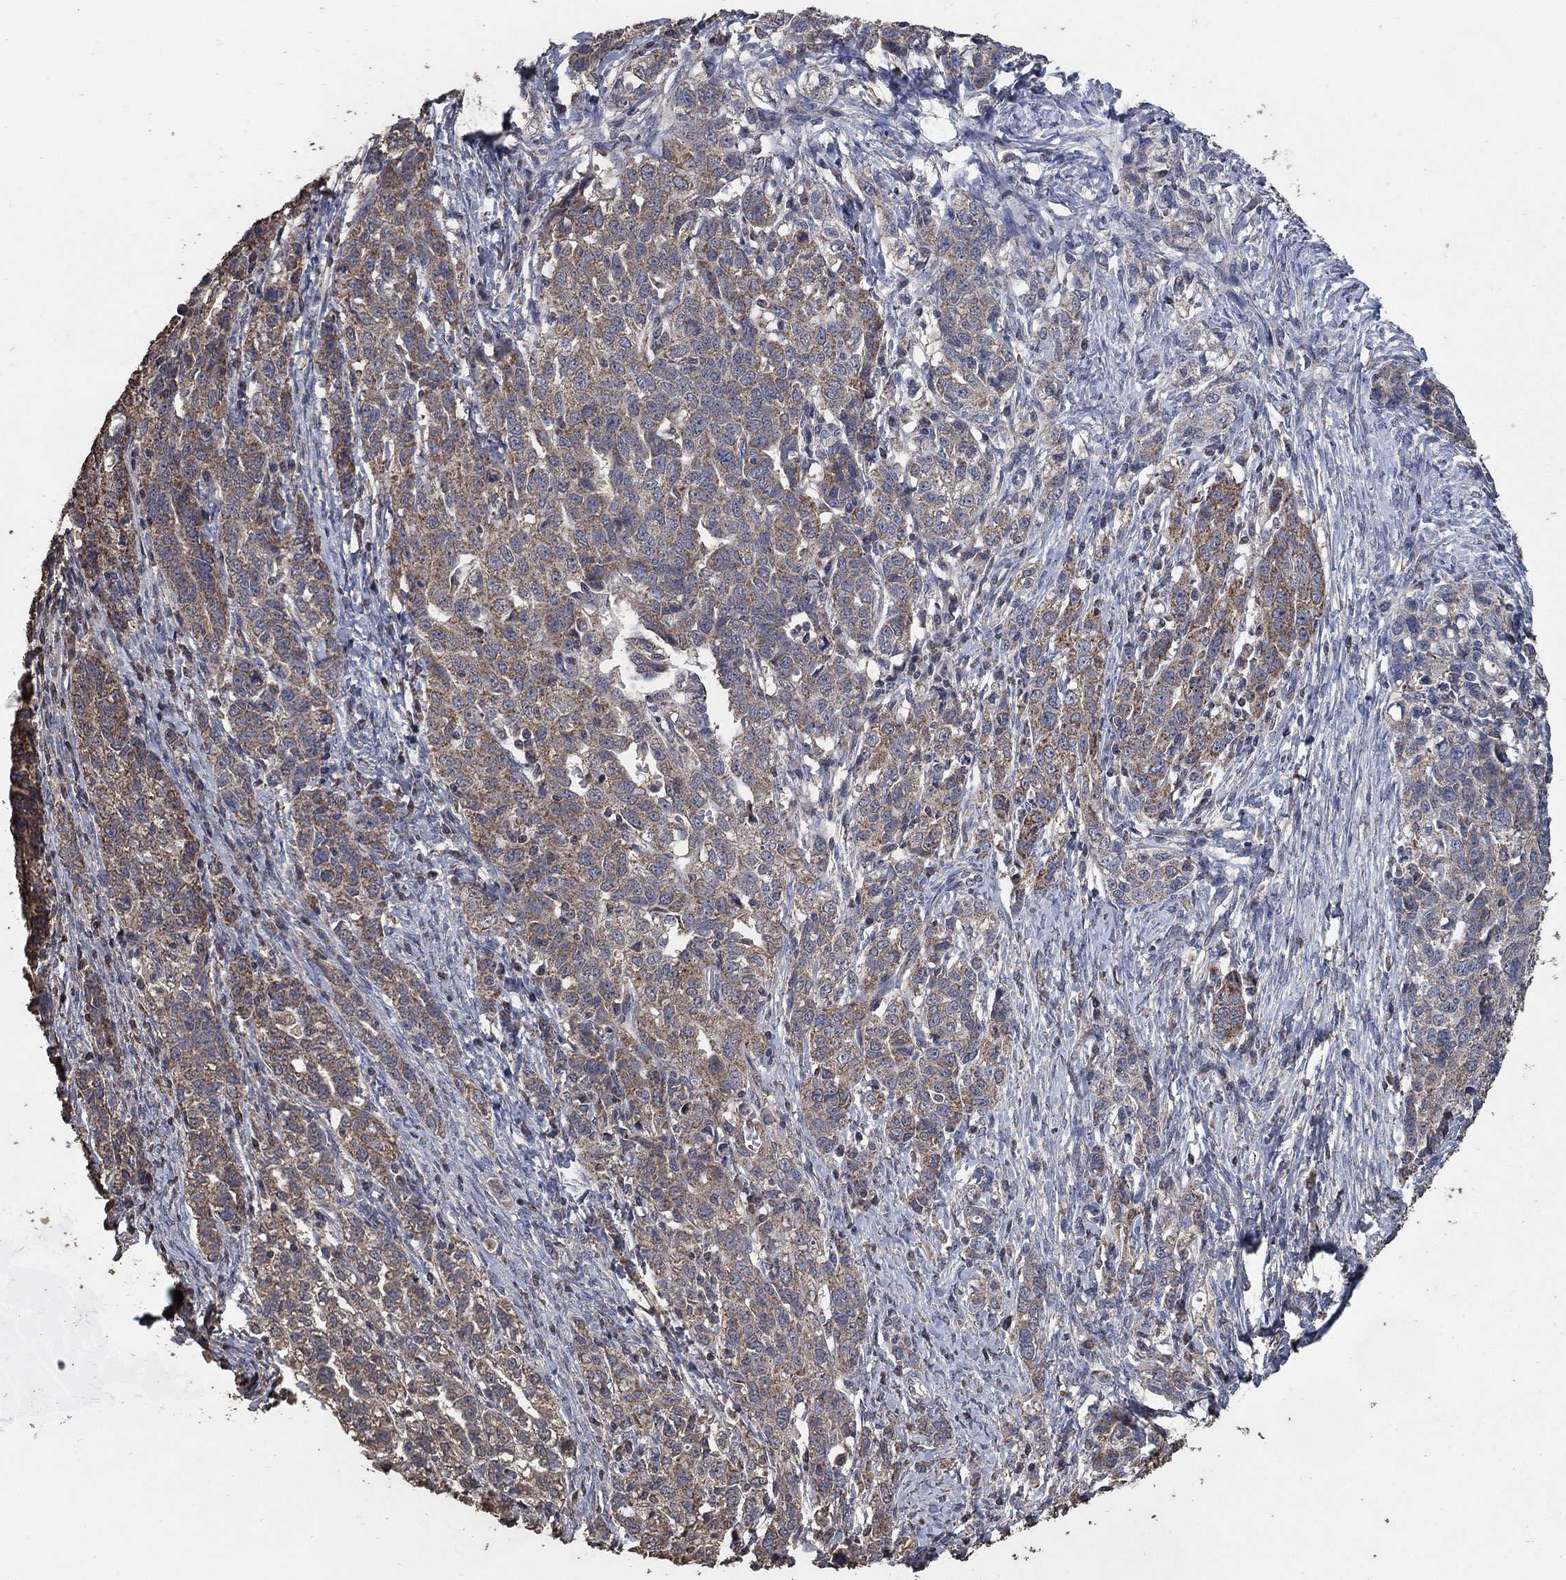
{"staining": {"intensity": "moderate", "quantity": ">75%", "location": "cytoplasmic/membranous"}, "tissue": "ovarian cancer", "cell_type": "Tumor cells", "image_type": "cancer", "snomed": [{"axis": "morphology", "description": "Cystadenocarcinoma, serous, NOS"}, {"axis": "topography", "description": "Ovary"}], "caption": "Protein staining by immunohistochemistry shows moderate cytoplasmic/membranous positivity in approximately >75% of tumor cells in ovarian cancer. The staining is performed using DAB brown chromogen to label protein expression. The nuclei are counter-stained blue using hematoxylin.", "gene": "MRPS24", "patient": {"sex": "female", "age": 71}}